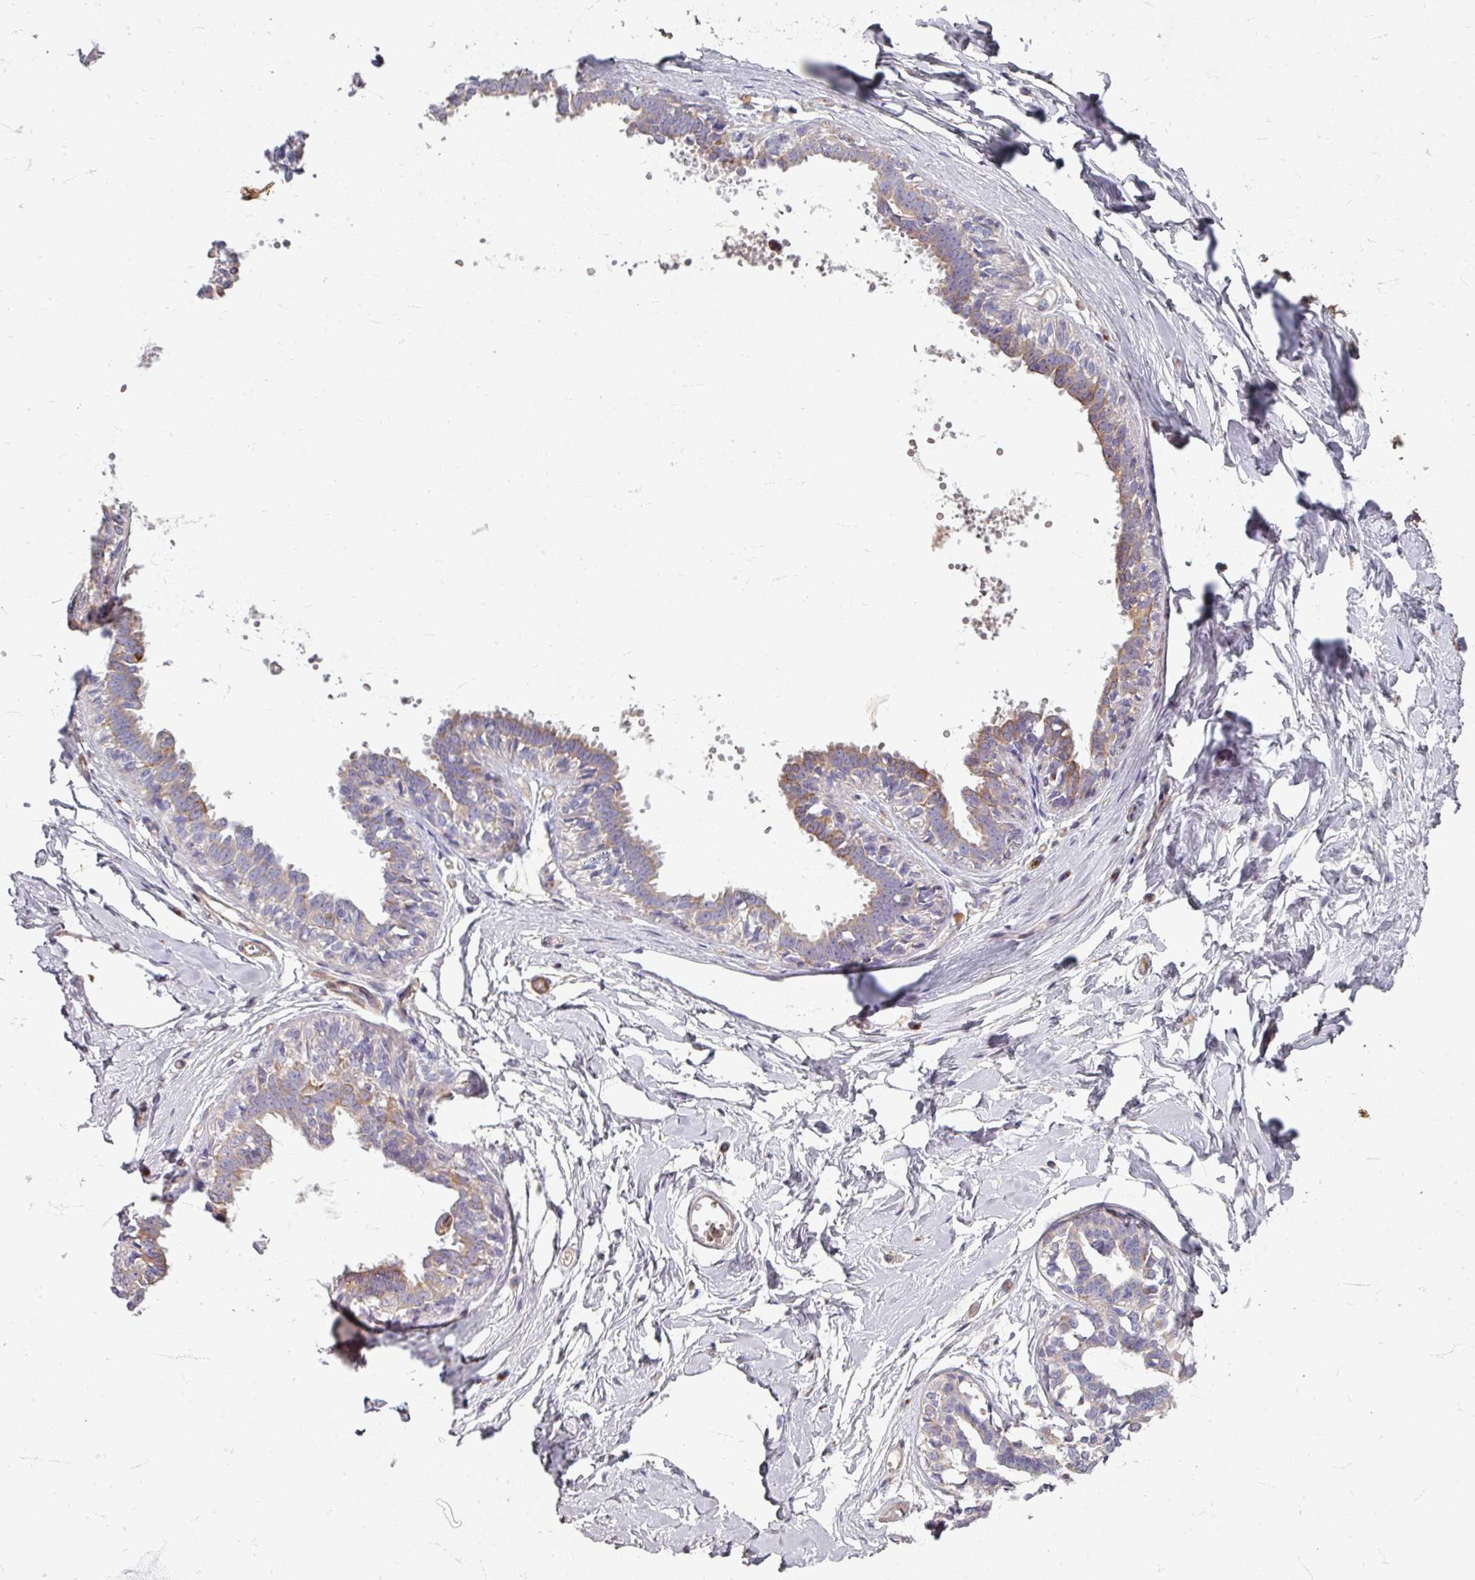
{"staining": {"intensity": "negative", "quantity": "none", "location": "none"}, "tissue": "breast", "cell_type": "Adipocytes", "image_type": "normal", "snomed": [{"axis": "morphology", "description": "Normal tissue, NOS"}, {"axis": "topography", "description": "Breast"}], "caption": "An immunohistochemistry photomicrograph of benign breast is shown. There is no staining in adipocytes of breast. Brightfield microscopy of IHC stained with DAB (3,3'-diaminobenzidine) (brown) and hematoxylin (blue), captured at high magnification.", "gene": "GABARAPL1", "patient": {"sex": "female", "age": 27}}